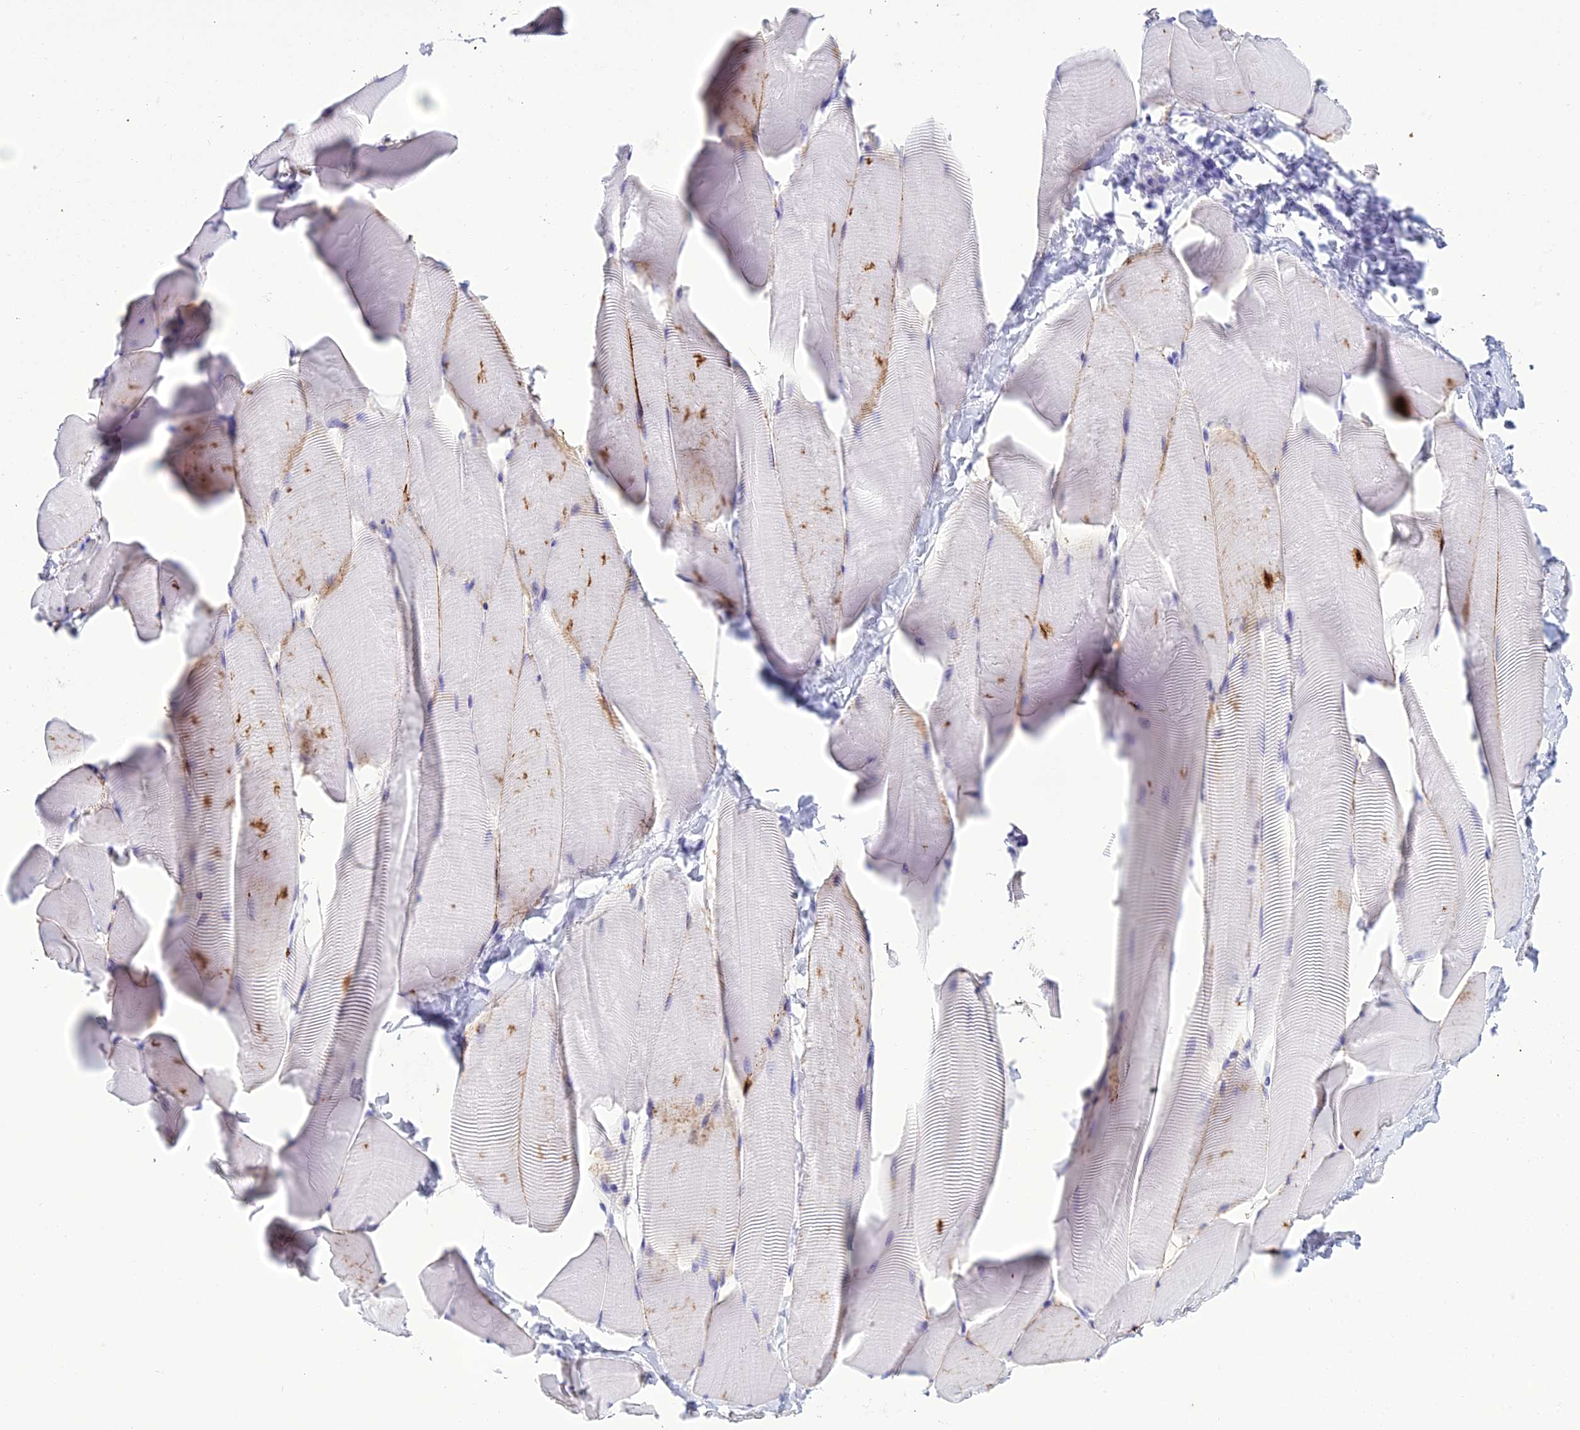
{"staining": {"intensity": "moderate", "quantity": "<25%", "location": "cytoplasmic/membranous"}, "tissue": "skeletal muscle", "cell_type": "Myocytes", "image_type": "normal", "snomed": [{"axis": "morphology", "description": "Normal tissue, NOS"}, {"axis": "topography", "description": "Skeletal muscle"}], "caption": "A brown stain shows moderate cytoplasmic/membranous staining of a protein in myocytes of normal skeletal muscle. (brown staining indicates protein expression, while blue staining denotes nuclei).", "gene": "ZNF442", "patient": {"sex": "male", "age": 25}}